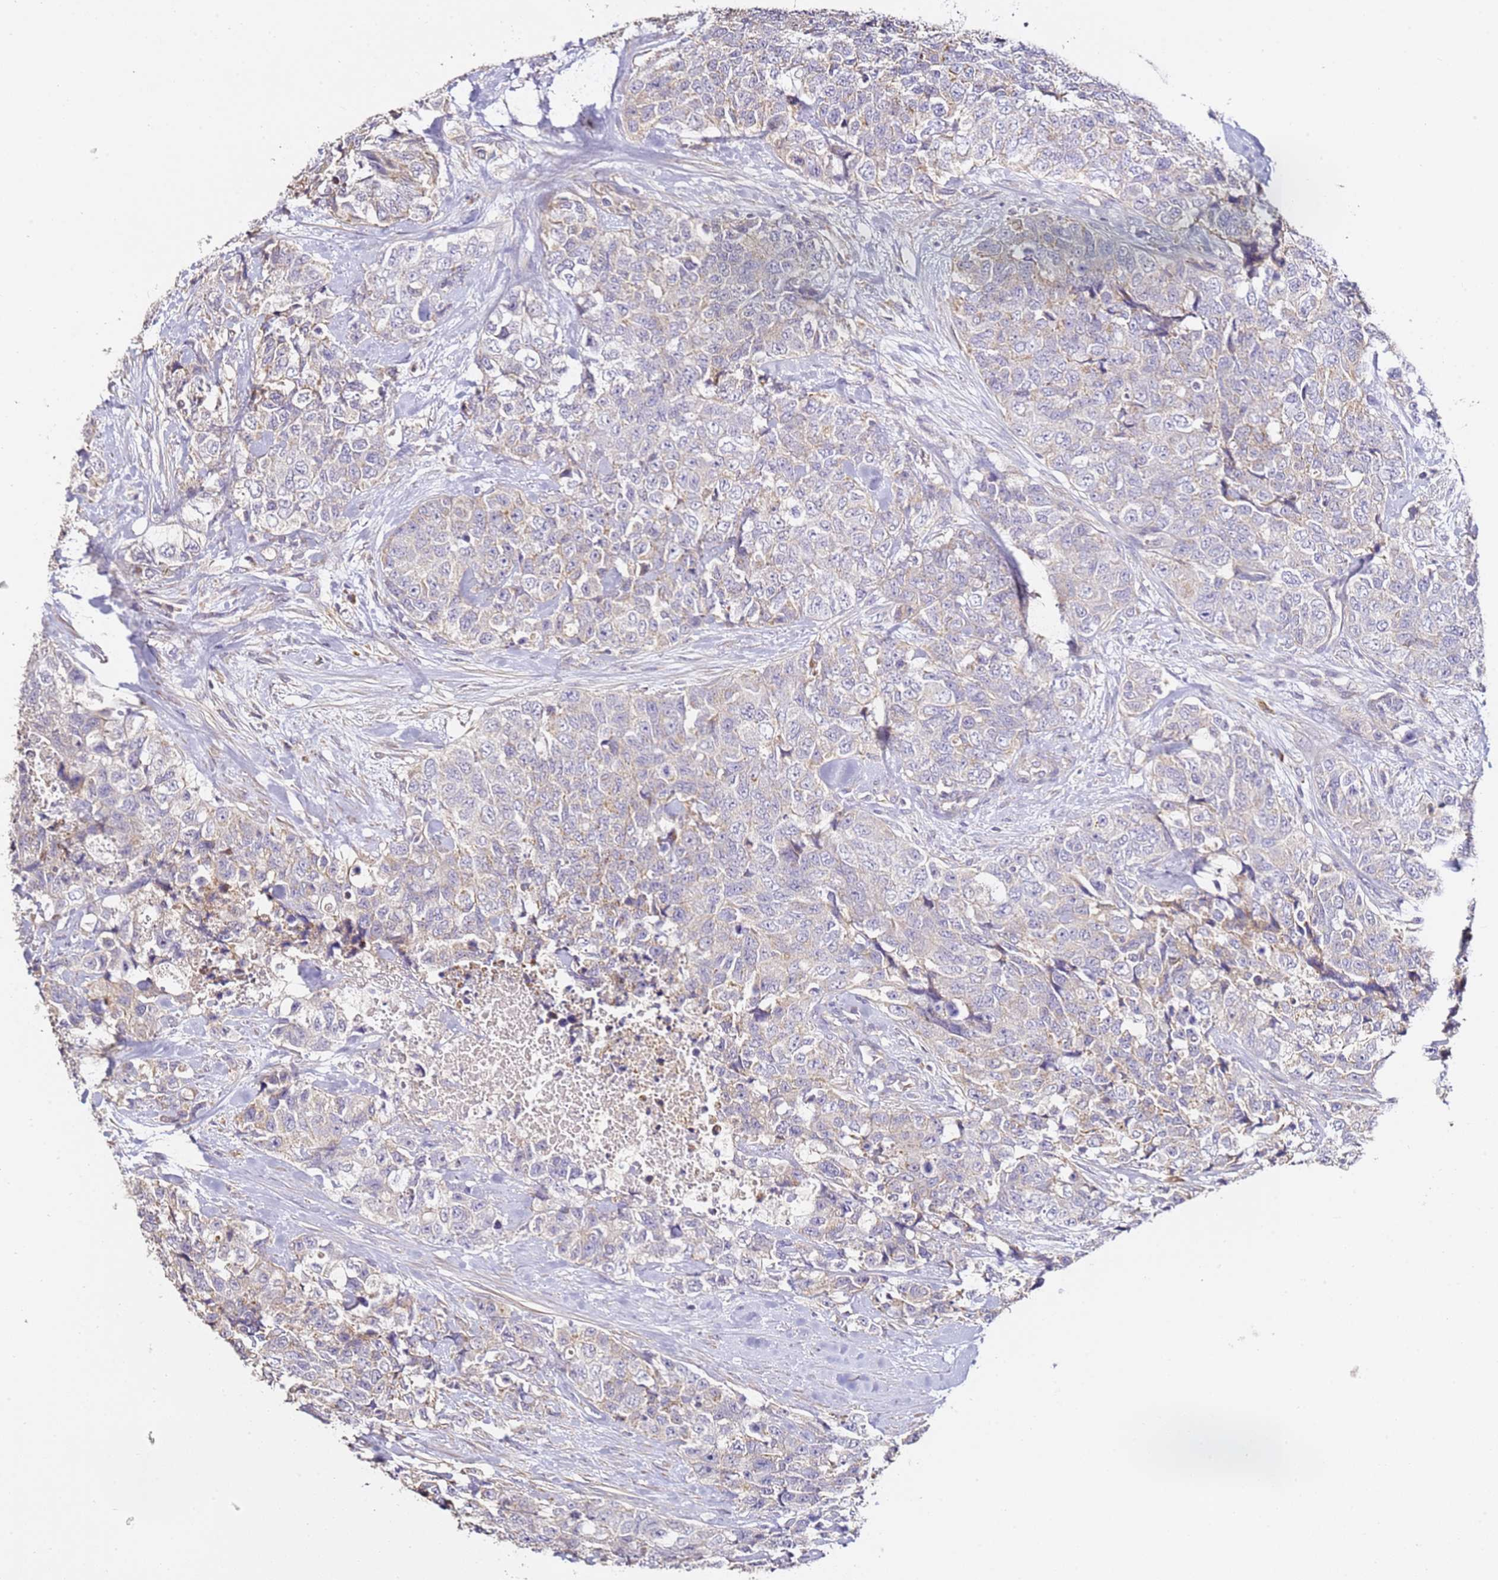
{"staining": {"intensity": "negative", "quantity": "none", "location": "none"}, "tissue": "urothelial cancer", "cell_type": "Tumor cells", "image_type": "cancer", "snomed": [{"axis": "morphology", "description": "Urothelial carcinoma, High grade"}, {"axis": "topography", "description": "Urinary bladder"}], "caption": "This is a image of immunohistochemistry staining of urothelial cancer, which shows no positivity in tumor cells.", "gene": "OR2B11", "patient": {"sex": "female", "age": 78}}